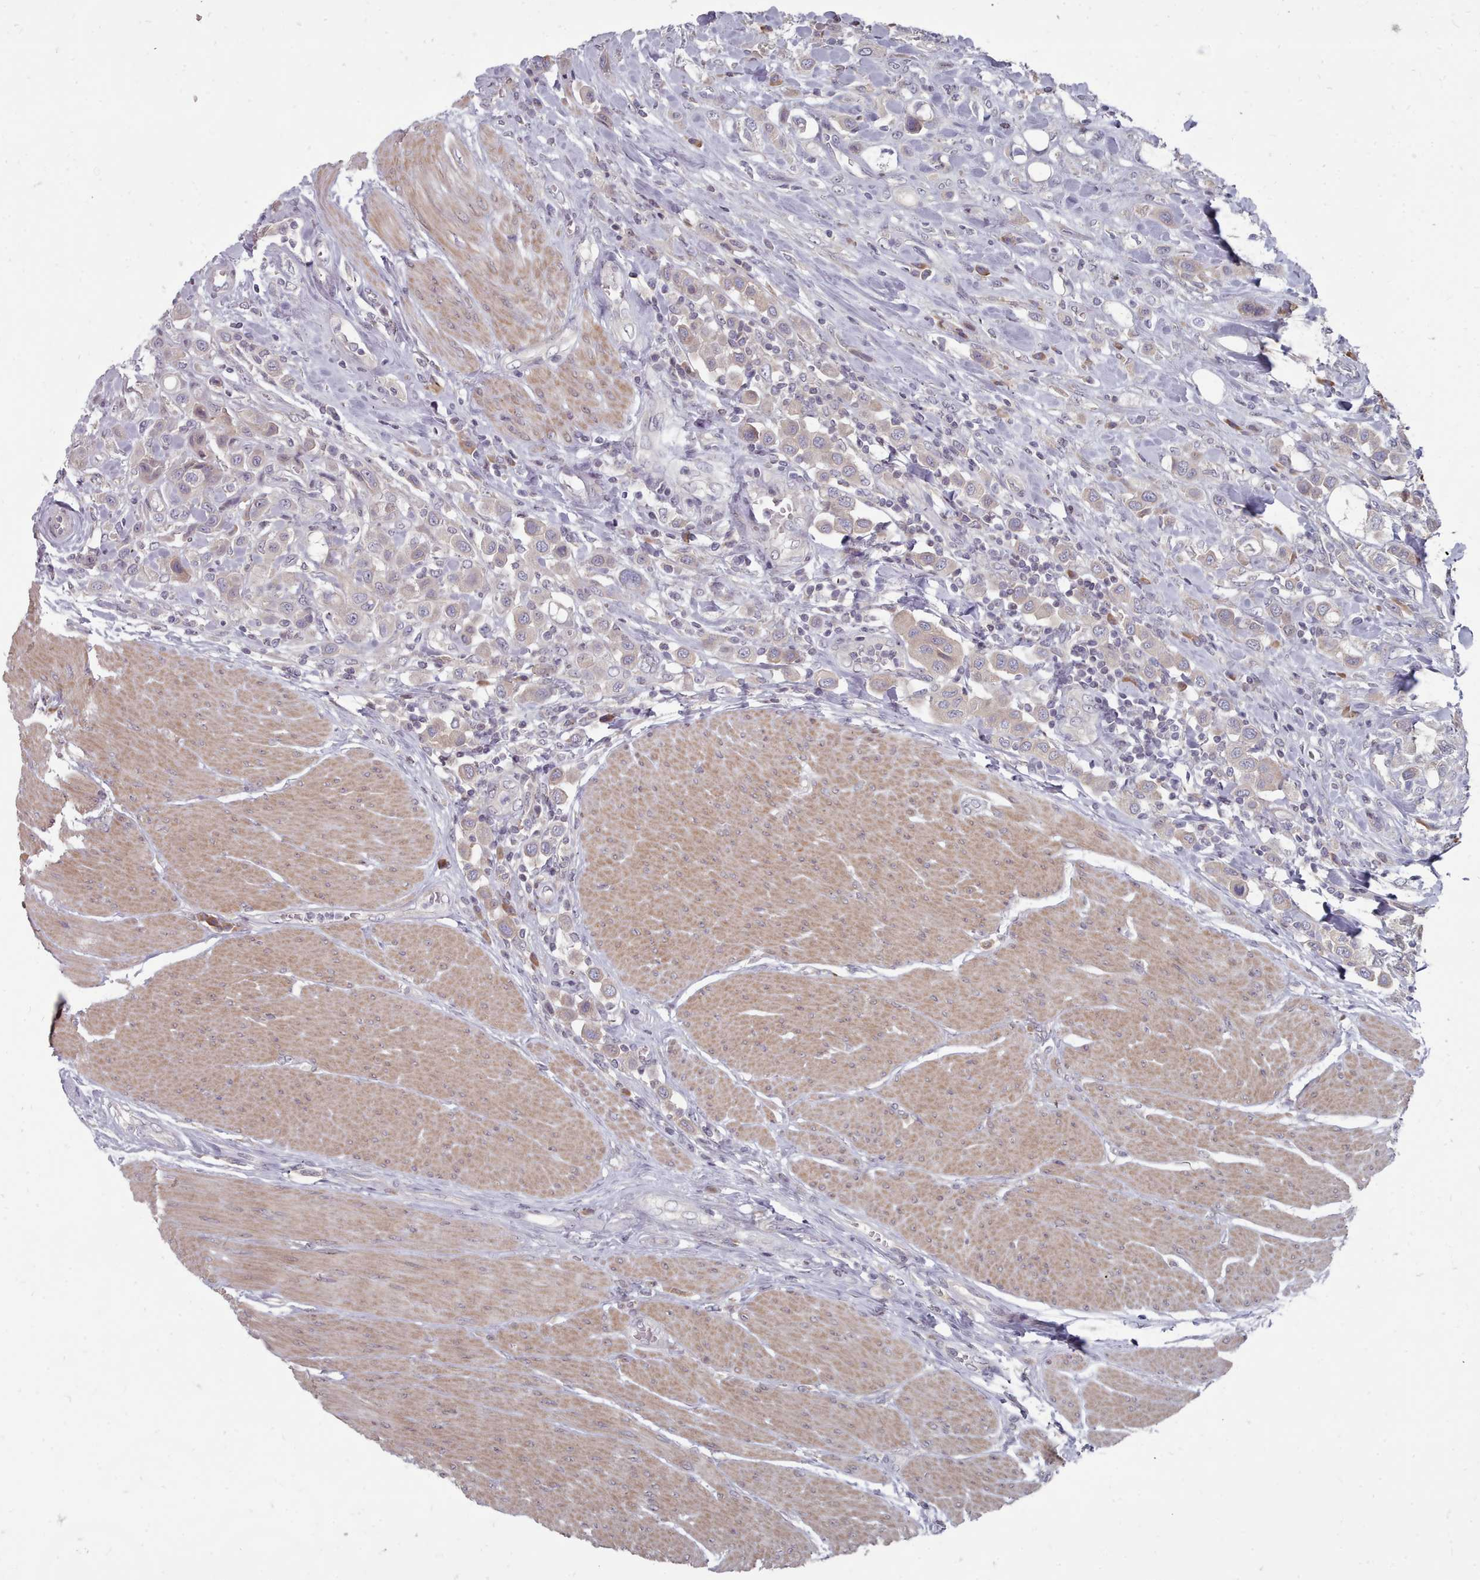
{"staining": {"intensity": "weak", "quantity": "<25%", "location": "cytoplasmic/membranous"}, "tissue": "urothelial cancer", "cell_type": "Tumor cells", "image_type": "cancer", "snomed": [{"axis": "morphology", "description": "Urothelial carcinoma, High grade"}, {"axis": "topography", "description": "Urinary bladder"}], "caption": "A micrograph of human high-grade urothelial carcinoma is negative for staining in tumor cells.", "gene": "ACKR3", "patient": {"sex": "male", "age": 50}}